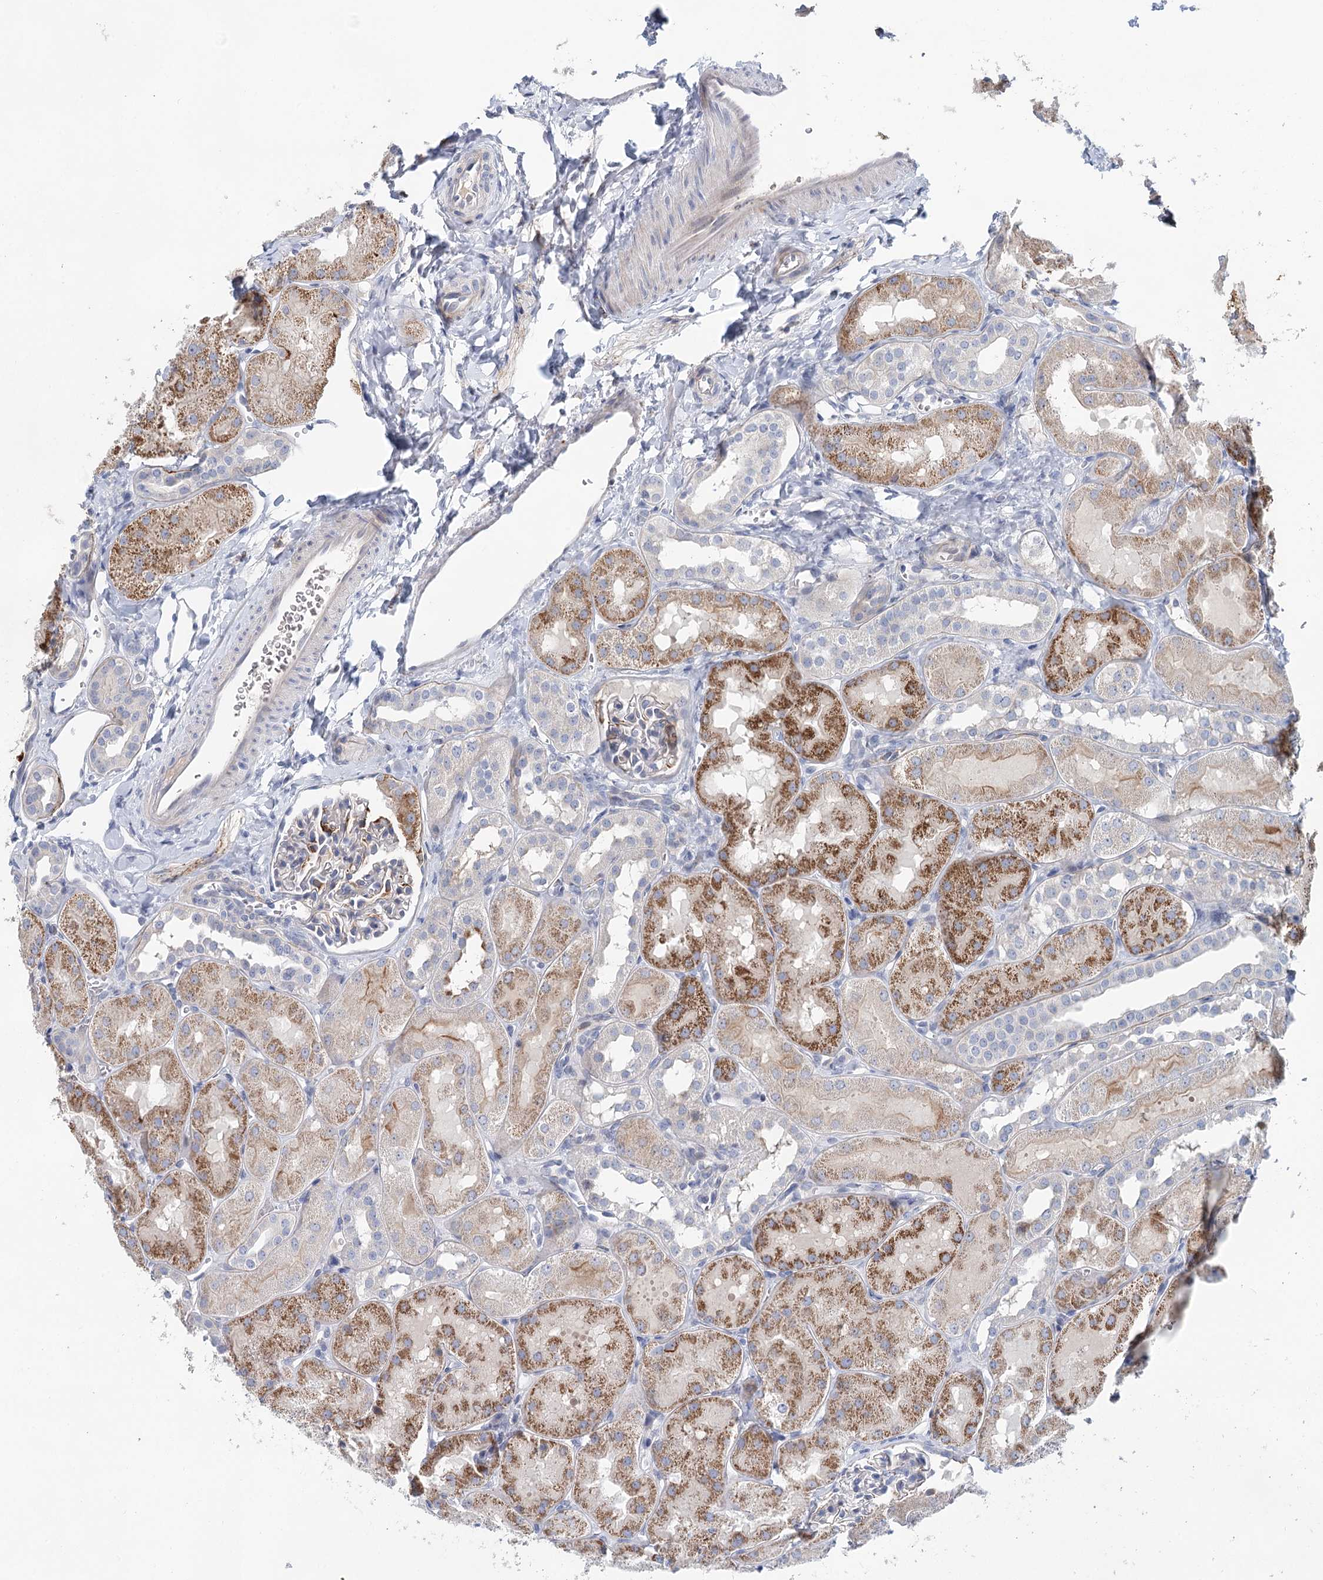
{"staining": {"intensity": "moderate", "quantity": "<25%", "location": "cytoplasmic/membranous"}, "tissue": "kidney", "cell_type": "Cells in glomeruli", "image_type": "normal", "snomed": [{"axis": "morphology", "description": "Normal tissue, NOS"}, {"axis": "topography", "description": "Kidney"}, {"axis": "topography", "description": "Urinary bladder"}], "caption": "A photomicrograph of human kidney stained for a protein demonstrates moderate cytoplasmic/membranous brown staining in cells in glomeruli. The protein is stained brown, and the nuclei are stained in blue (DAB IHC with brightfield microscopy, high magnification).", "gene": "SLC19A3", "patient": {"sex": "male", "age": 16}}